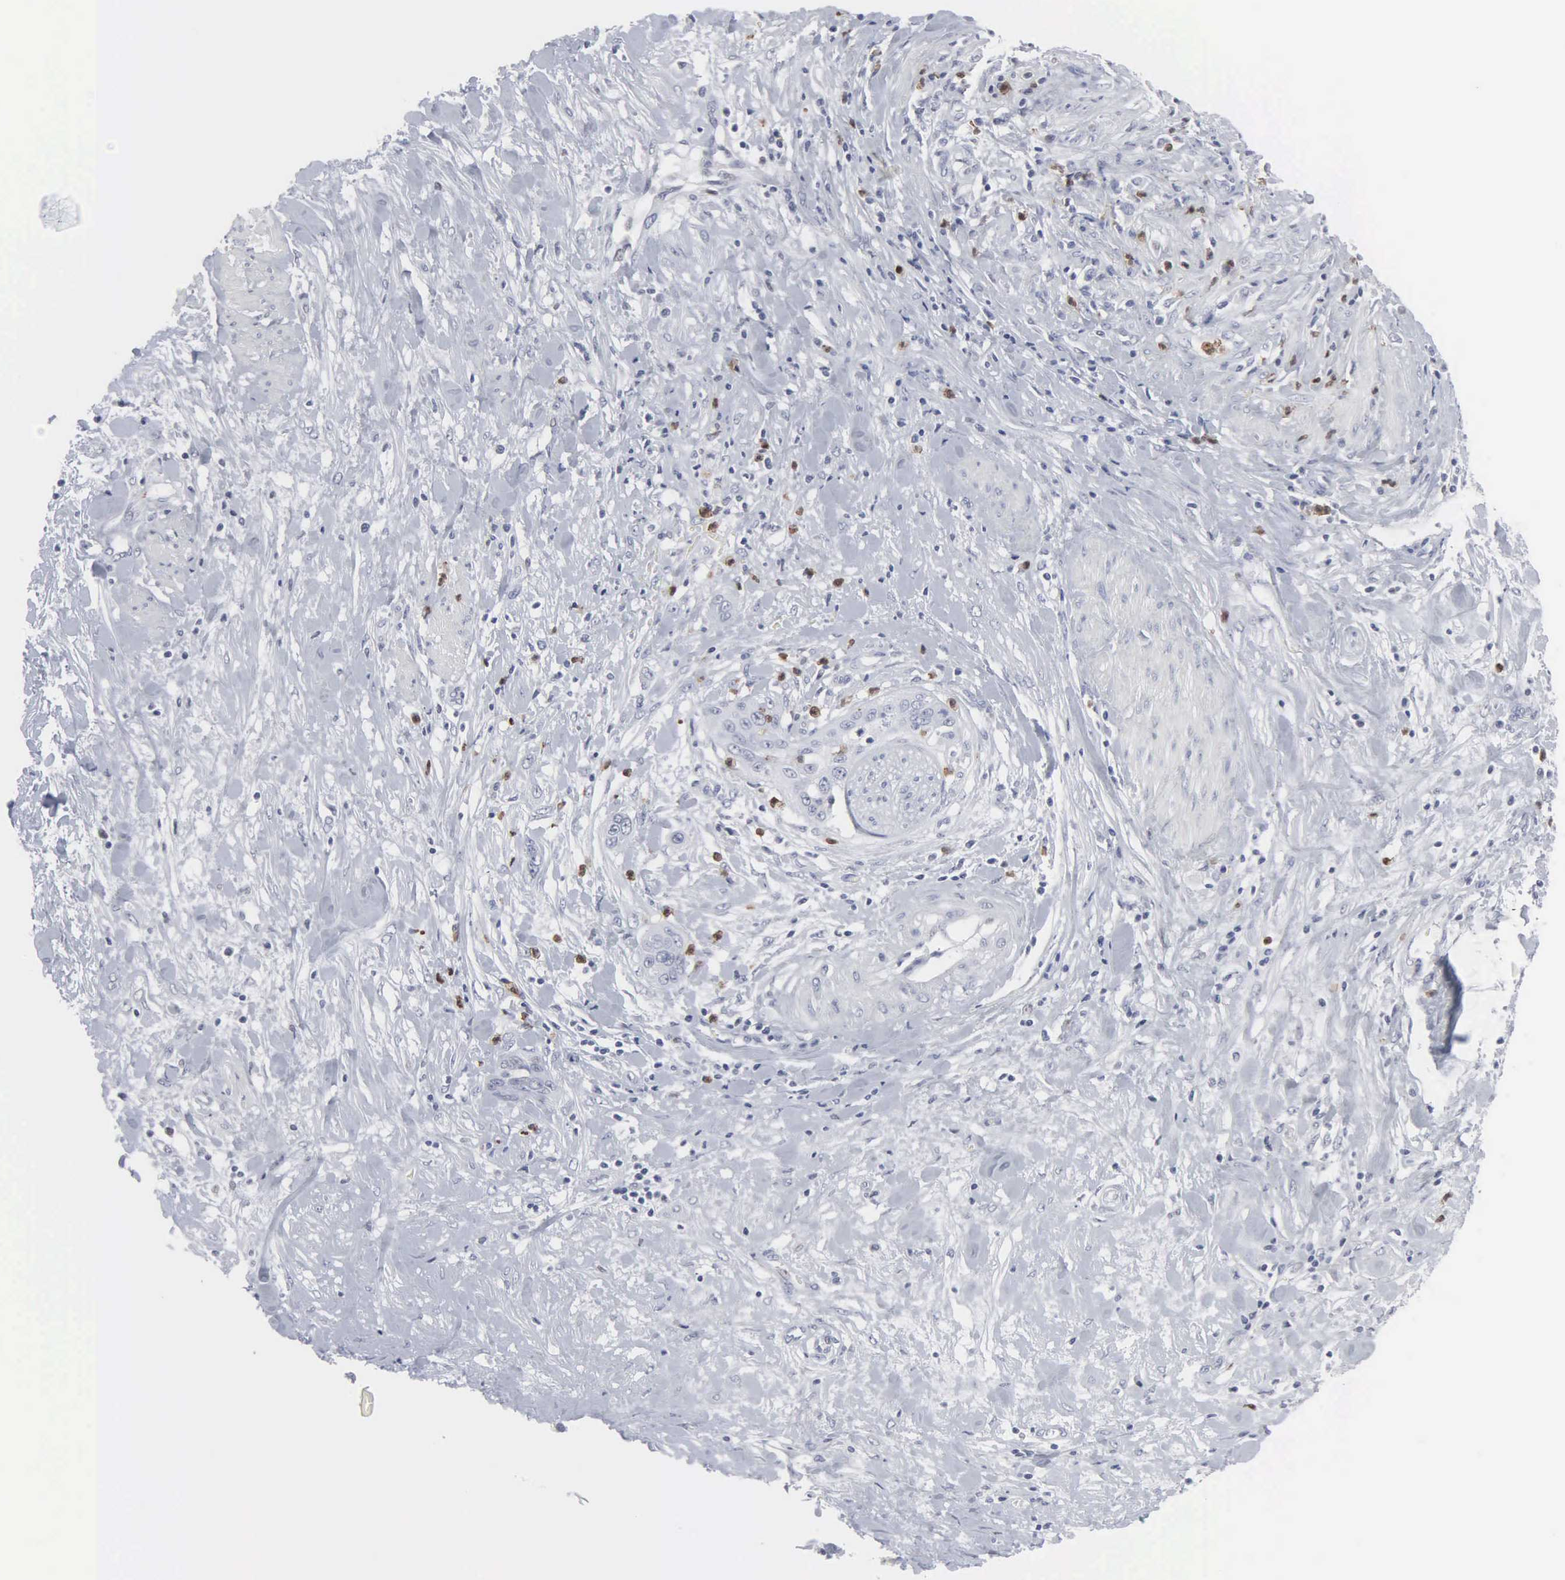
{"staining": {"intensity": "negative", "quantity": "none", "location": "none"}, "tissue": "cervical cancer", "cell_type": "Tumor cells", "image_type": "cancer", "snomed": [{"axis": "morphology", "description": "Squamous cell carcinoma, NOS"}, {"axis": "topography", "description": "Cervix"}], "caption": "This is a histopathology image of immunohistochemistry (IHC) staining of cervical cancer, which shows no staining in tumor cells. (DAB (3,3'-diaminobenzidine) immunohistochemistry (IHC) visualized using brightfield microscopy, high magnification).", "gene": "SPIN3", "patient": {"sex": "female", "age": 41}}